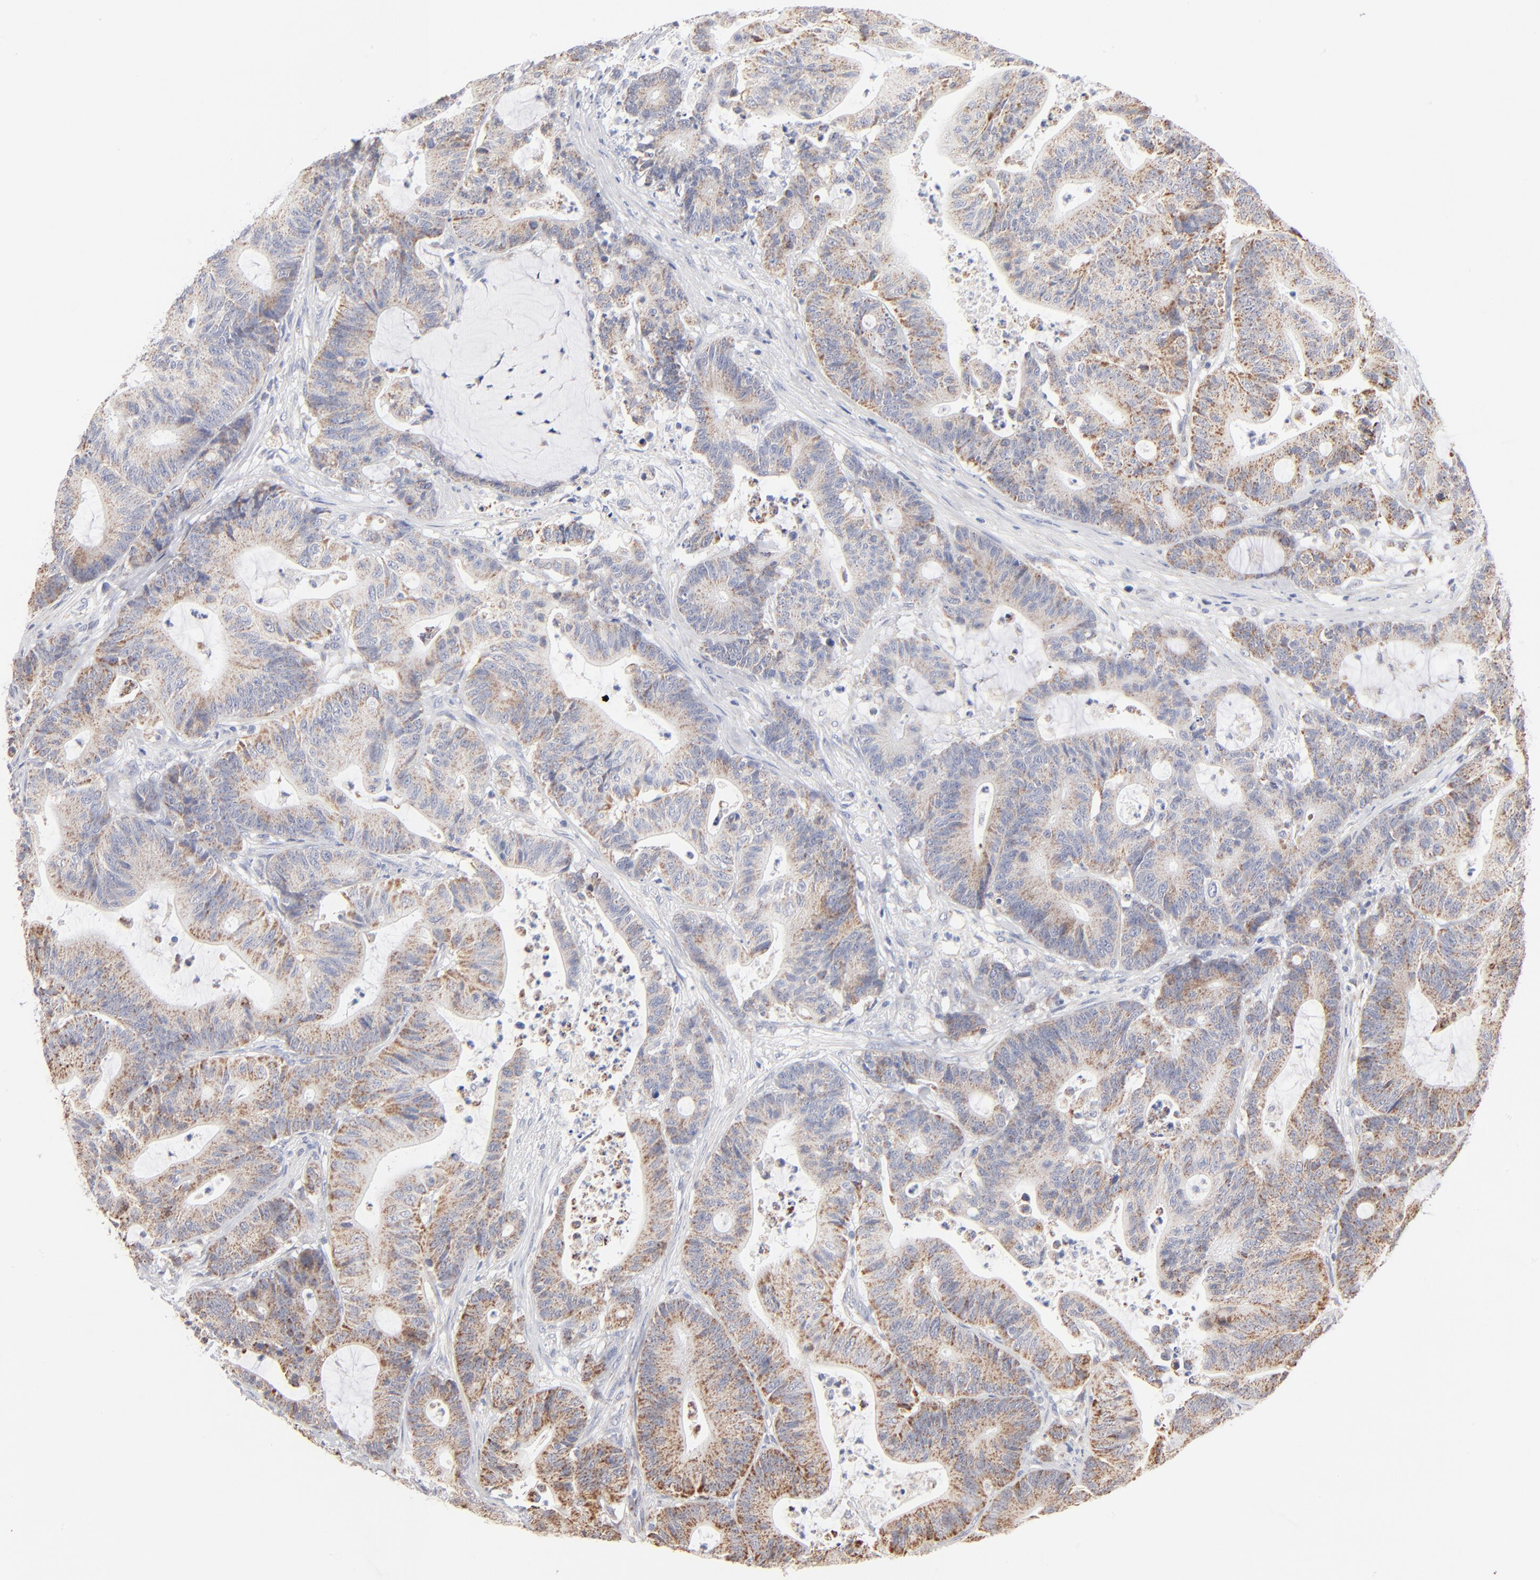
{"staining": {"intensity": "moderate", "quantity": ">75%", "location": "cytoplasmic/membranous"}, "tissue": "colorectal cancer", "cell_type": "Tumor cells", "image_type": "cancer", "snomed": [{"axis": "morphology", "description": "Adenocarcinoma, NOS"}, {"axis": "topography", "description": "Colon"}], "caption": "IHC (DAB (3,3'-diaminobenzidine)) staining of human colorectal adenocarcinoma demonstrates moderate cytoplasmic/membranous protein staining in approximately >75% of tumor cells.", "gene": "MRPL58", "patient": {"sex": "female", "age": 84}}